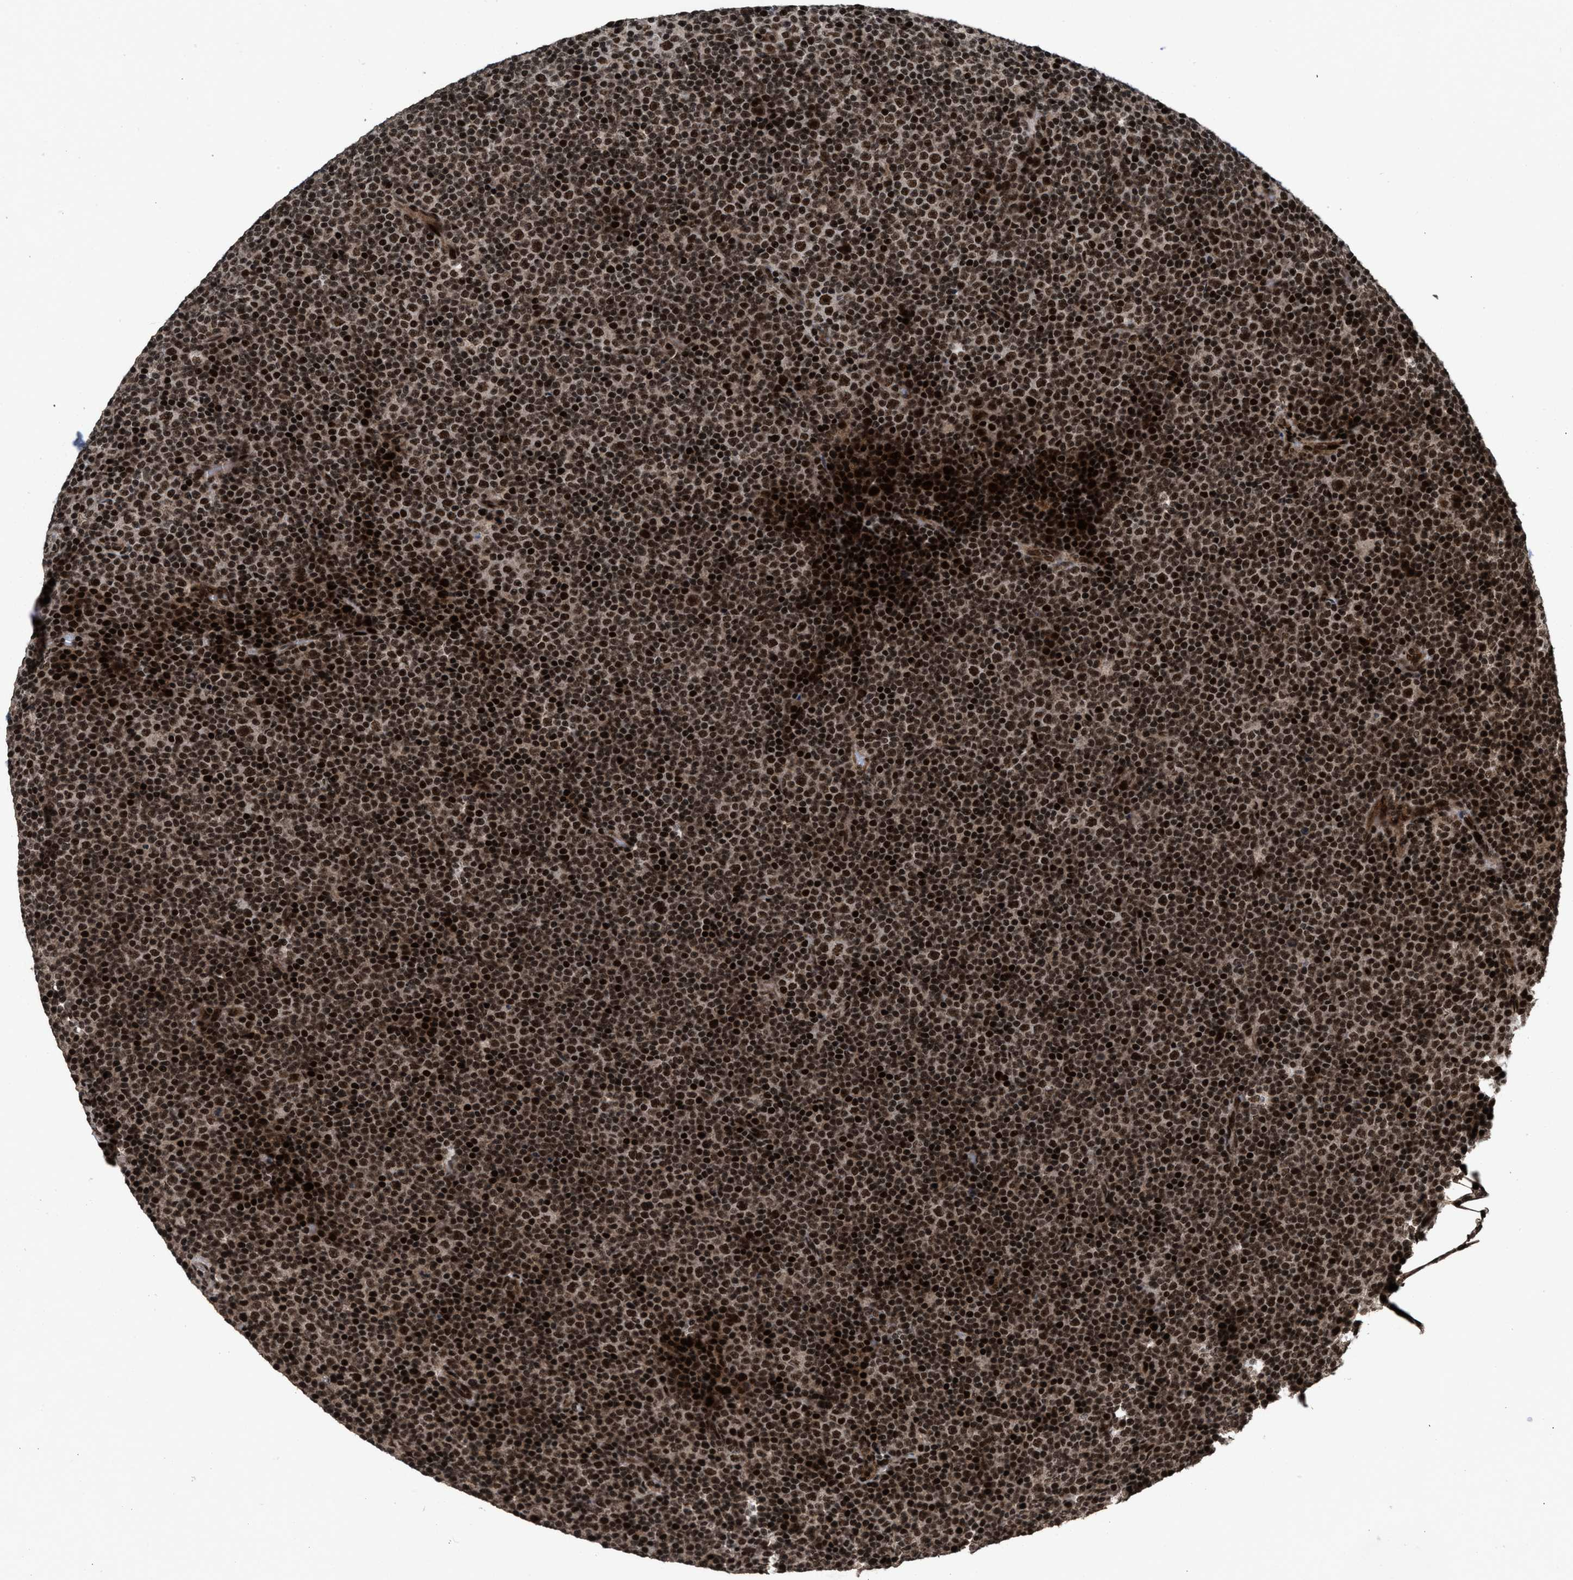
{"staining": {"intensity": "strong", "quantity": ">75%", "location": "nuclear"}, "tissue": "lymphoma", "cell_type": "Tumor cells", "image_type": "cancer", "snomed": [{"axis": "morphology", "description": "Malignant lymphoma, non-Hodgkin's type, Low grade"}, {"axis": "topography", "description": "Lymph node"}], "caption": "Immunohistochemistry staining of lymphoma, which exhibits high levels of strong nuclear expression in about >75% of tumor cells indicating strong nuclear protein positivity. The staining was performed using DAB (brown) for protein detection and nuclei were counterstained in hematoxylin (blue).", "gene": "WIZ", "patient": {"sex": "female", "age": 67}}